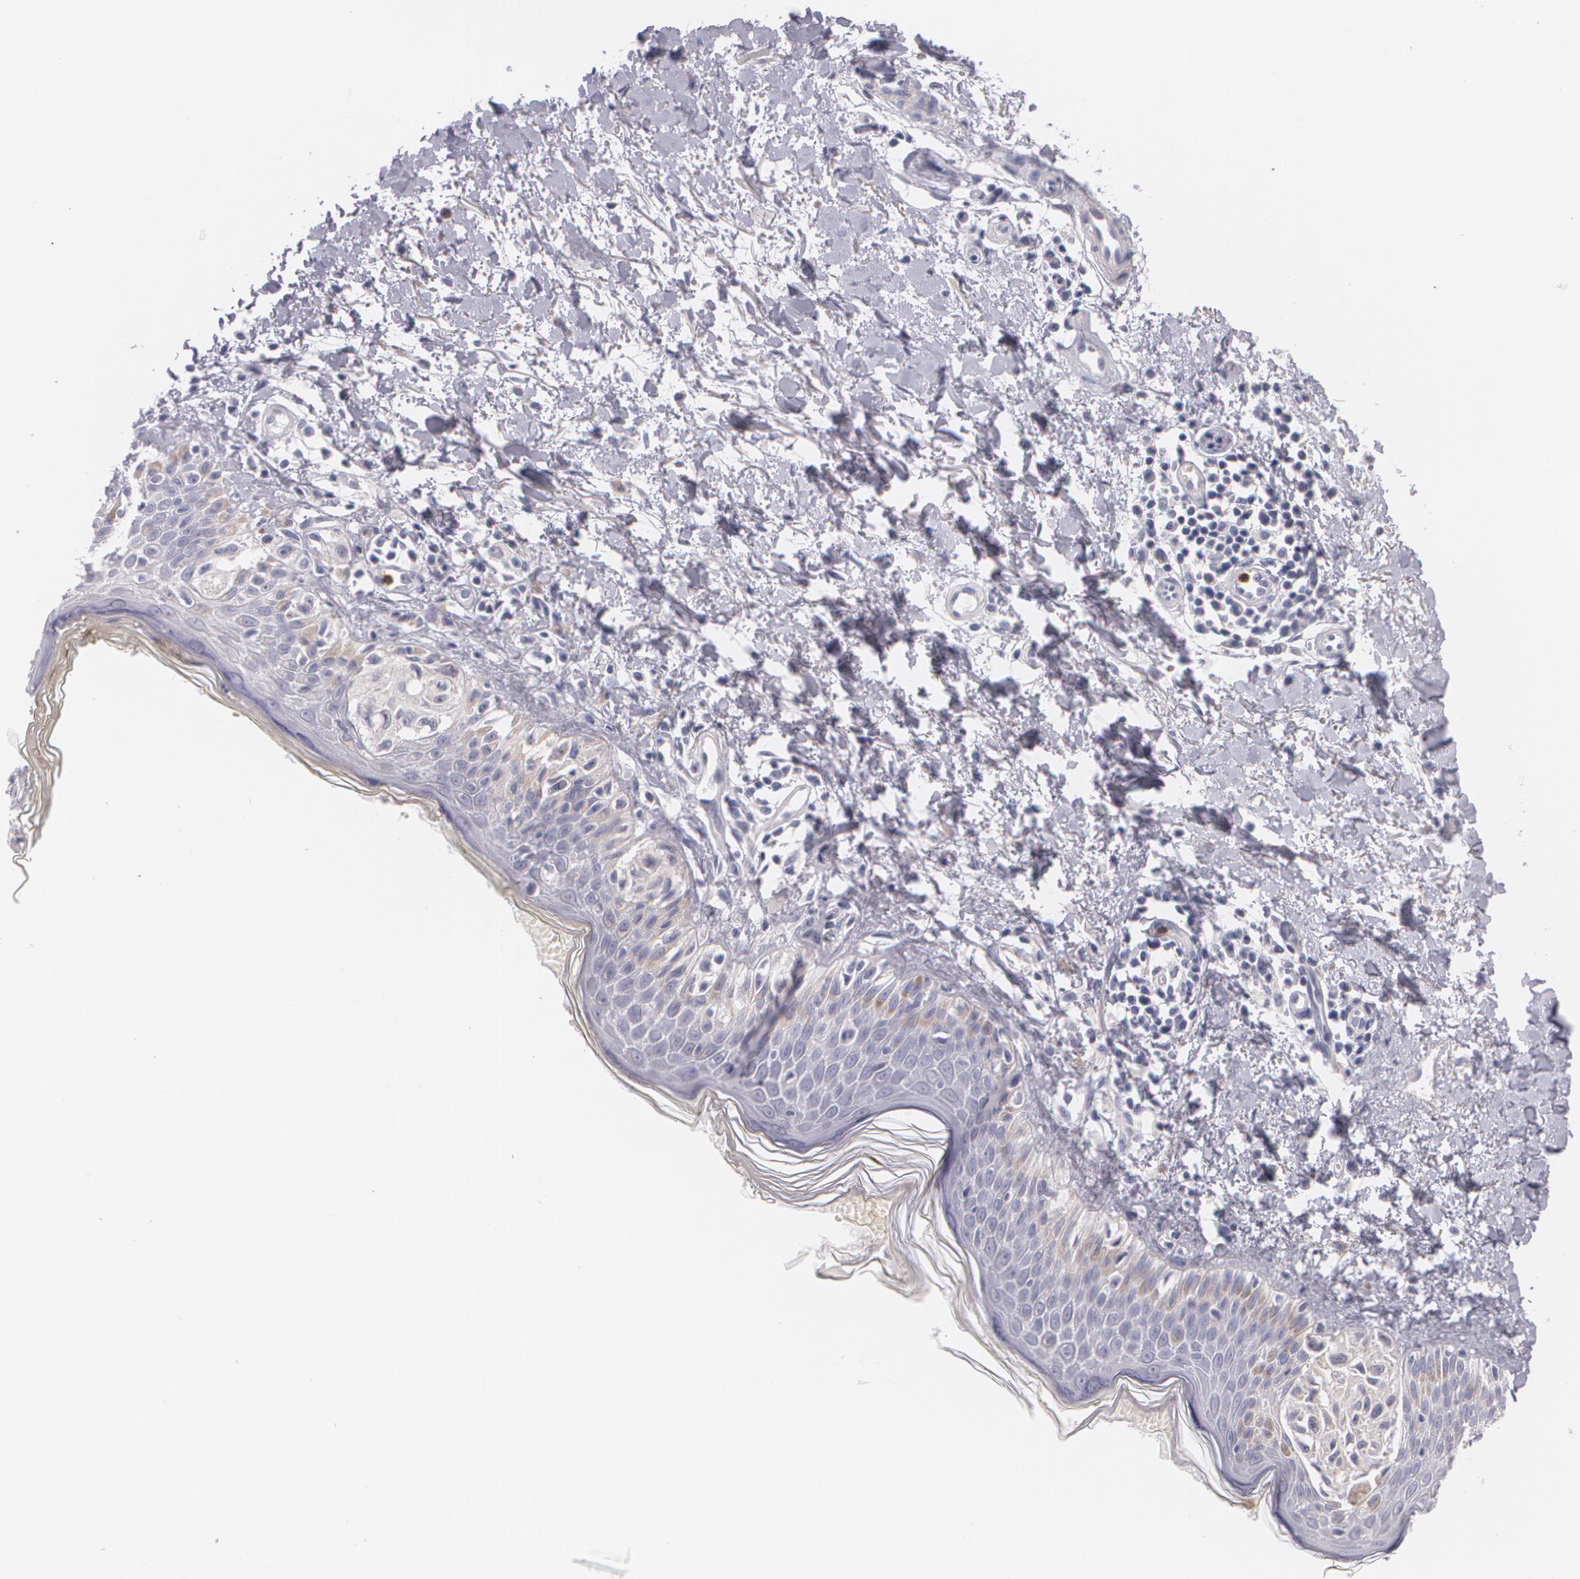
{"staining": {"intensity": "negative", "quantity": "none", "location": "none"}, "tissue": "melanoma", "cell_type": "Tumor cells", "image_type": "cancer", "snomed": [{"axis": "morphology", "description": "Malignant melanoma, NOS"}, {"axis": "topography", "description": "Skin"}], "caption": "This is an immunohistochemistry (IHC) histopathology image of melanoma. There is no positivity in tumor cells.", "gene": "FAM181A", "patient": {"sex": "female", "age": 73}}